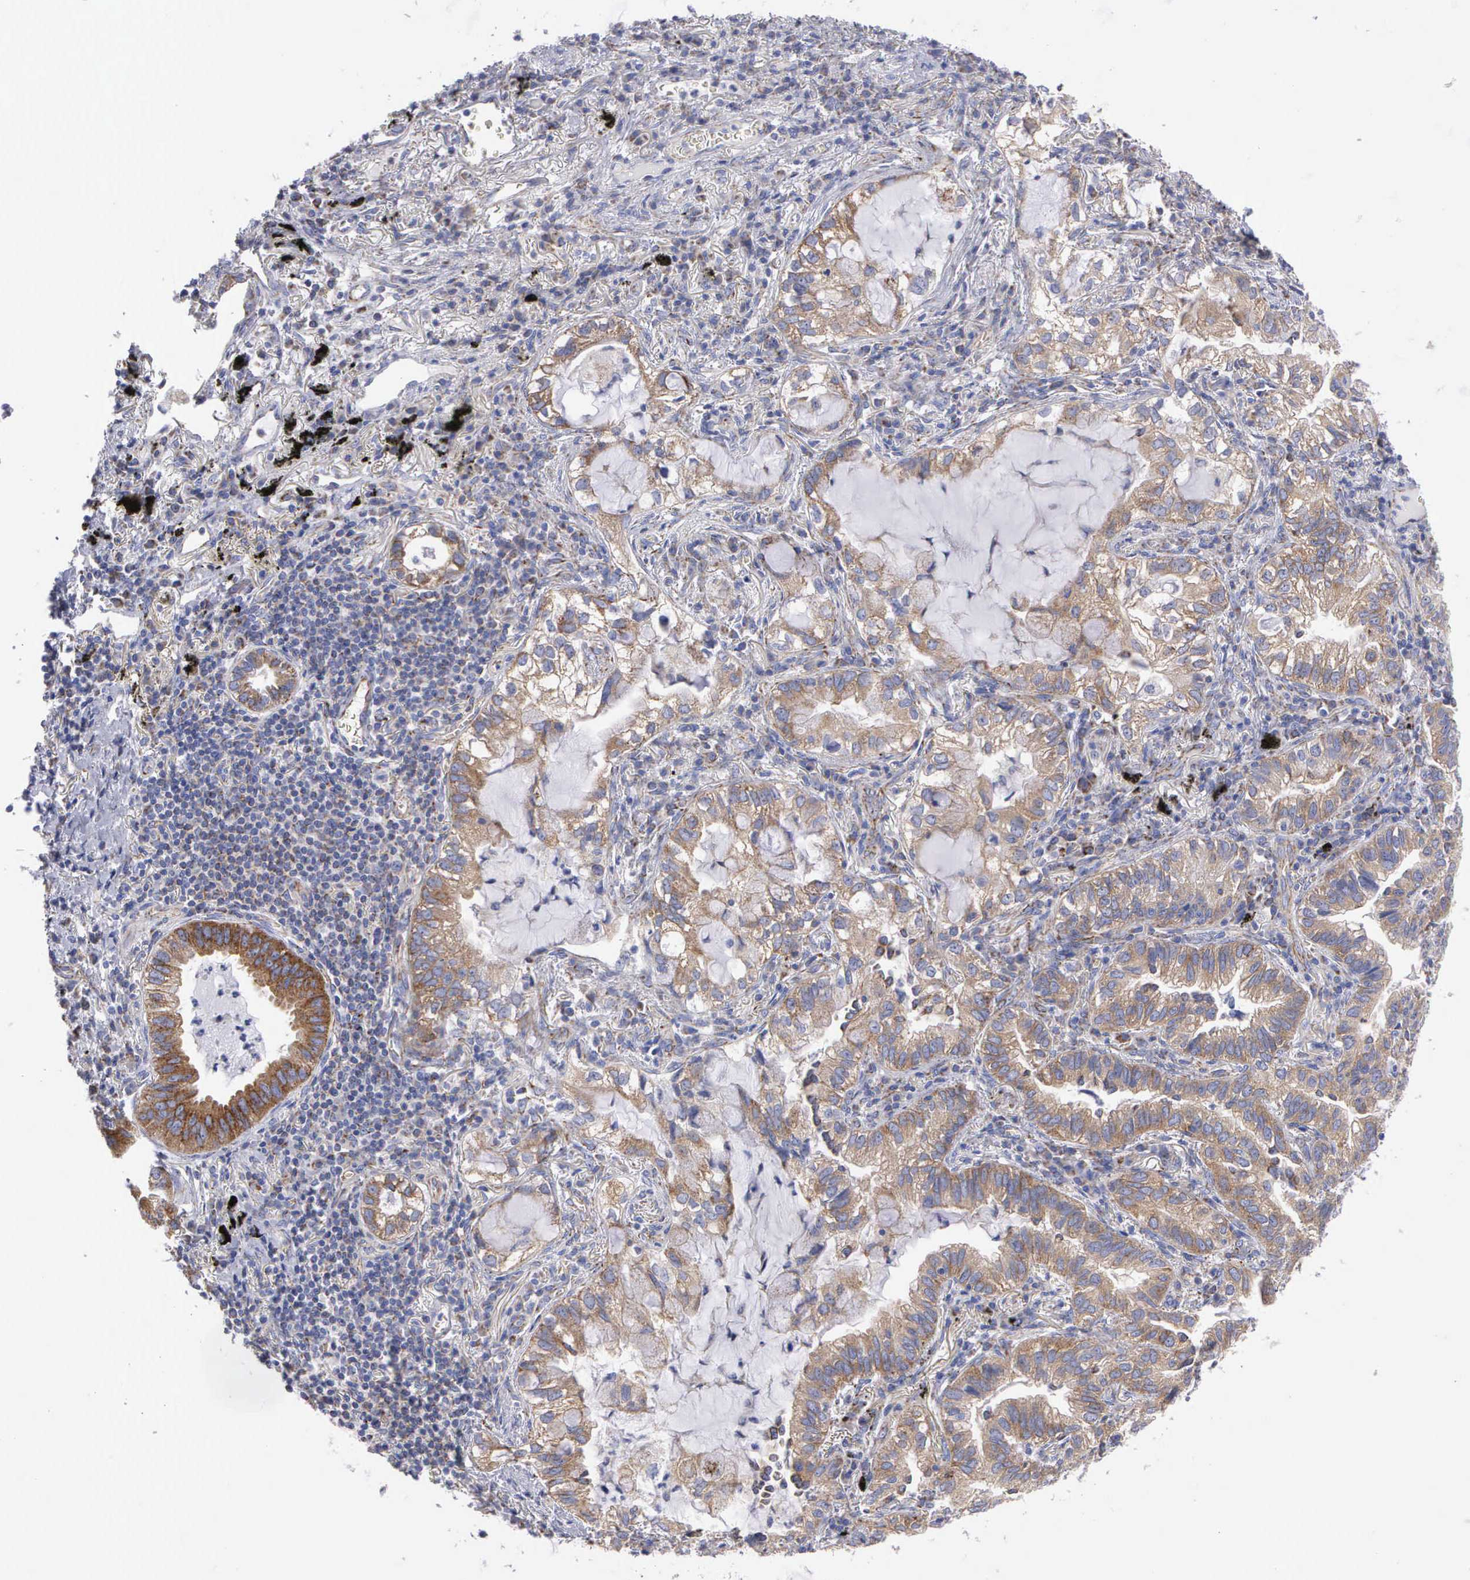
{"staining": {"intensity": "moderate", "quantity": "25%-75%", "location": "cytoplasmic/membranous"}, "tissue": "lung cancer", "cell_type": "Tumor cells", "image_type": "cancer", "snomed": [{"axis": "morphology", "description": "Adenocarcinoma, NOS"}, {"axis": "topography", "description": "Lung"}], "caption": "Tumor cells demonstrate medium levels of moderate cytoplasmic/membranous staining in about 25%-75% of cells in human lung adenocarcinoma. The protein of interest is stained brown, and the nuclei are stained in blue (DAB IHC with brightfield microscopy, high magnification).", "gene": "APOOL", "patient": {"sex": "female", "age": 50}}